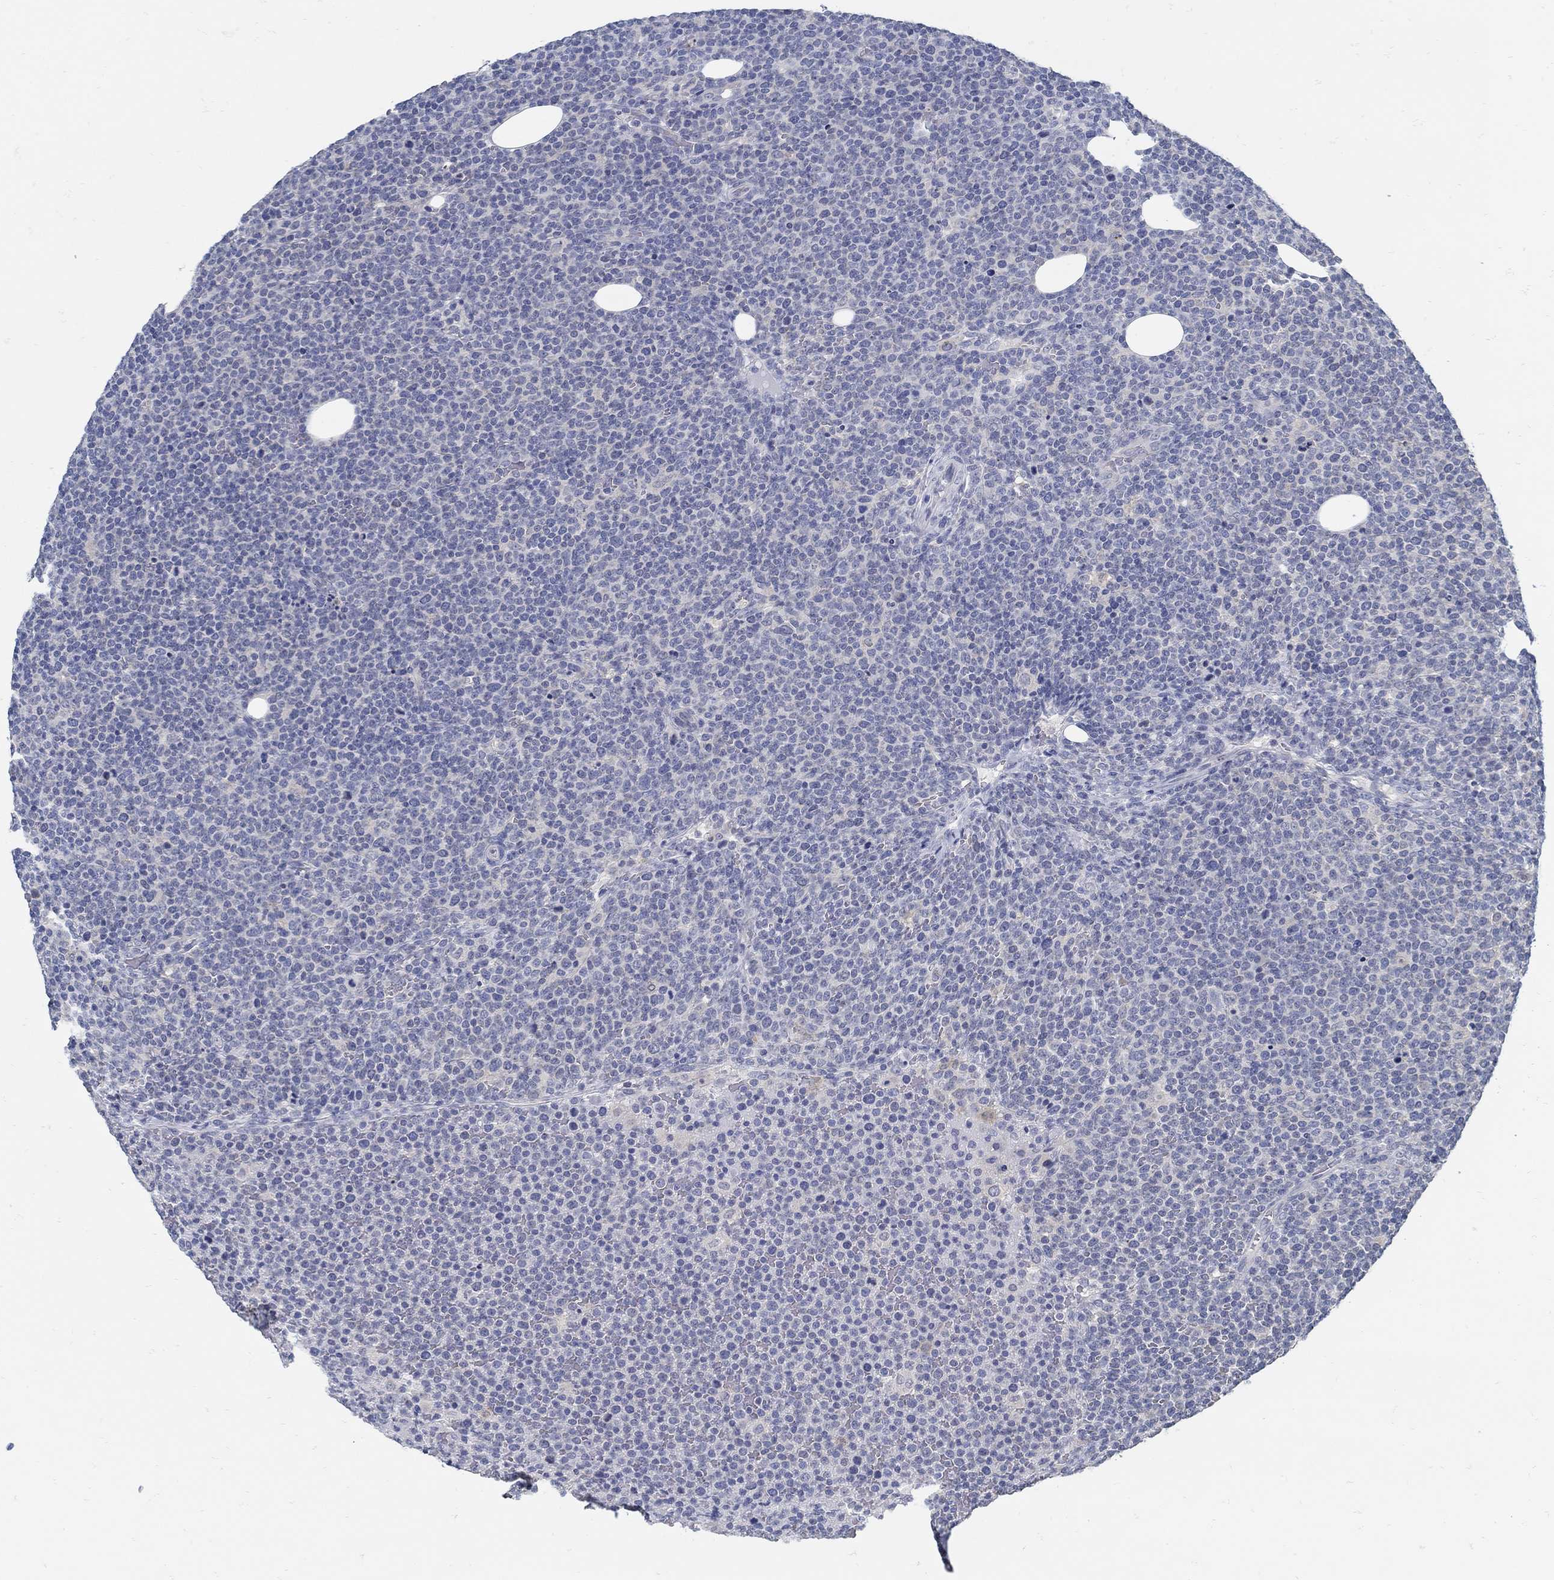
{"staining": {"intensity": "negative", "quantity": "none", "location": "none"}, "tissue": "lymphoma", "cell_type": "Tumor cells", "image_type": "cancer", "snomed": [{"axis": "morphology", "description": "Malignant lymphoma, non-Hodgkin's type, High grade"}, {"axis": "topography", "description": "Lymph node"}], "caption": "Histopathology image shows no protein staining in tumor cells of high-grade malignant lymphoma, non-Hodgkin's type tissue.", "gene": "ZFAND4", "patient": {"sex": "male", "age": 61}}